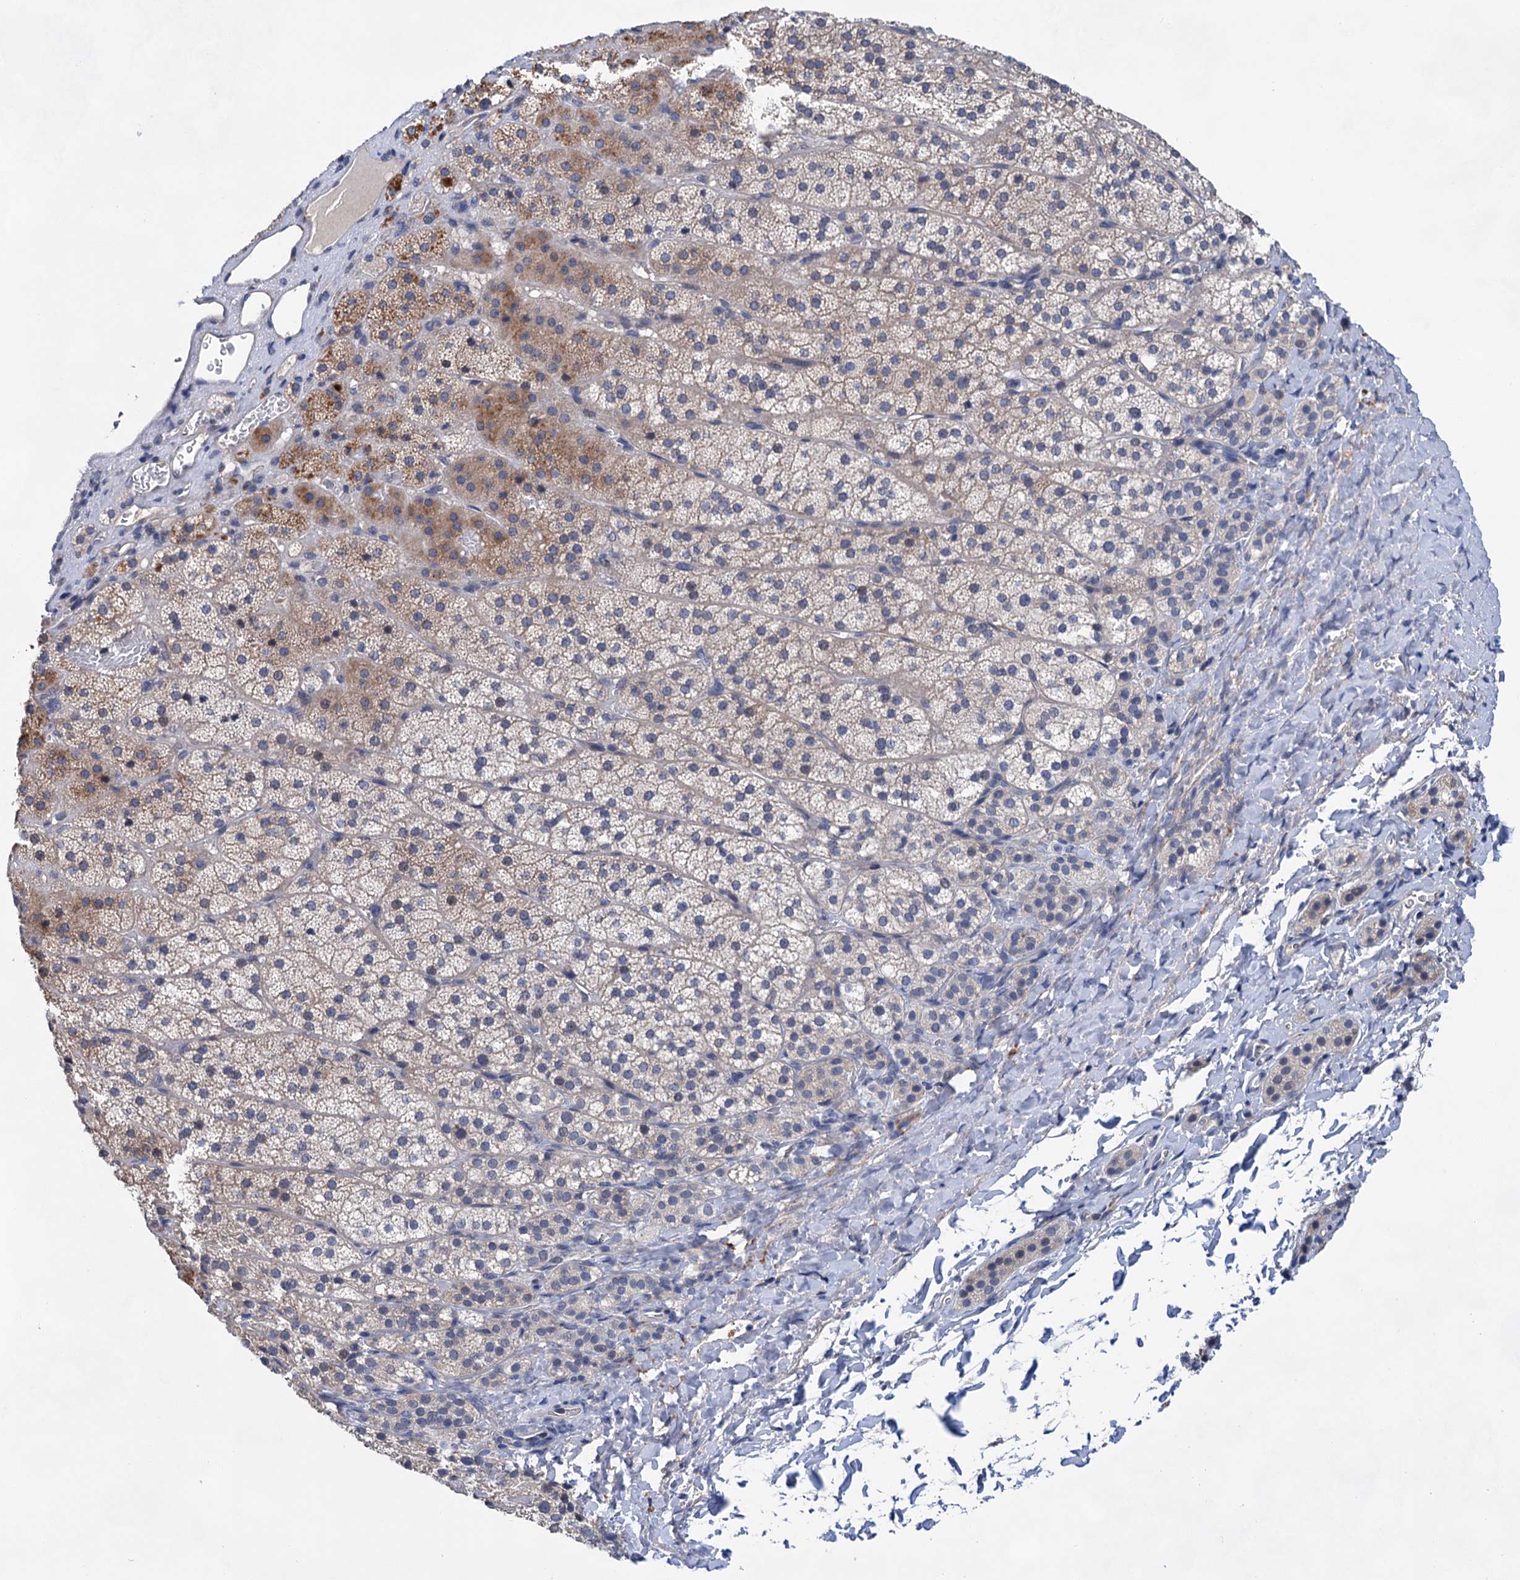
{"staining": {"intensity": "weak", "quantity": "<25%", "location": "cytoplasmic/membranous"}, "tissue": "adrenal gland", "cell_type": "Glandular cells", "image_type": "normal", "snomed": [{"axis": "morphology", "description": "Normal tissue, NOS"}, {"axis": "topography", "description": "Adrenal gland"}], "caption": "Immunohistochemistry (IHC) image of normal human adrenal gland stained for a protein (brown), which exhibits no staining in glandular cells.", "gene": "MORN3", "patient": {"sex": "female", "age": 44}}